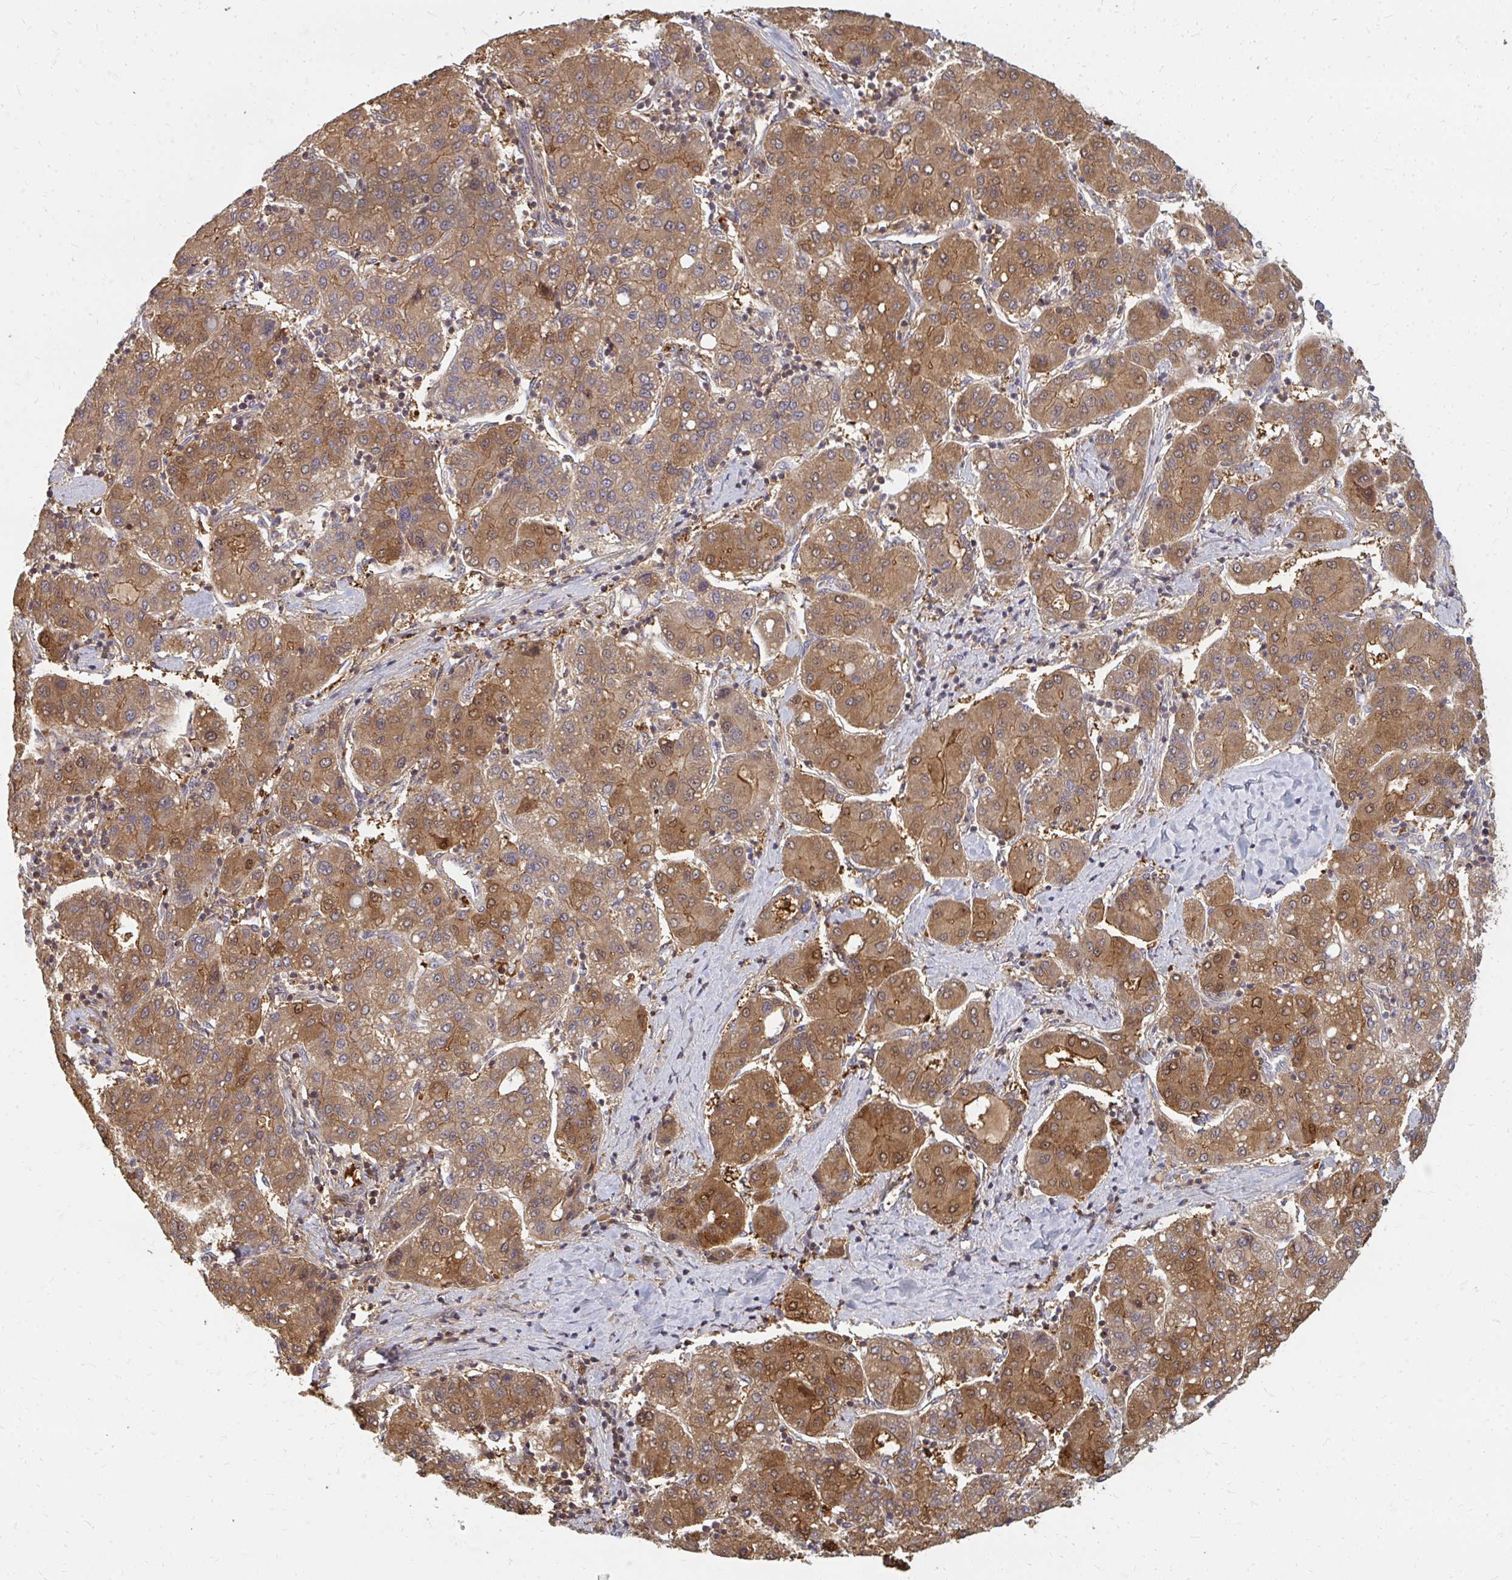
{"staining": {"intensity": "moderate", "quantity": ">75%", "location": "cytoplasmic/membranous,nuclear"}, "tissue": "liver cancer", "cell_type": "Tumor cells", "image_type": "cancer", "snomed": [{"axis": "morphology", "description": "Carcinoma, Hepatocellular, NOS"}, {"axis": "topography", "description": "Liver"}], "caption": "Hepatocellular carcinoma (liver) stained with DAB immunohistochemistry displays medium levels of moderate cytoplasmic/membranous and nuclear expression in approximately >75% of tumor cells. The staining is performed using DAB (3,3'-diaminobenzidine) brown chromogen to label protein expression. The nuclei are counter-stained blue using hematoxylin.", "gene": "ZNF285", "patient": {"sex": "male", "age": 65}}